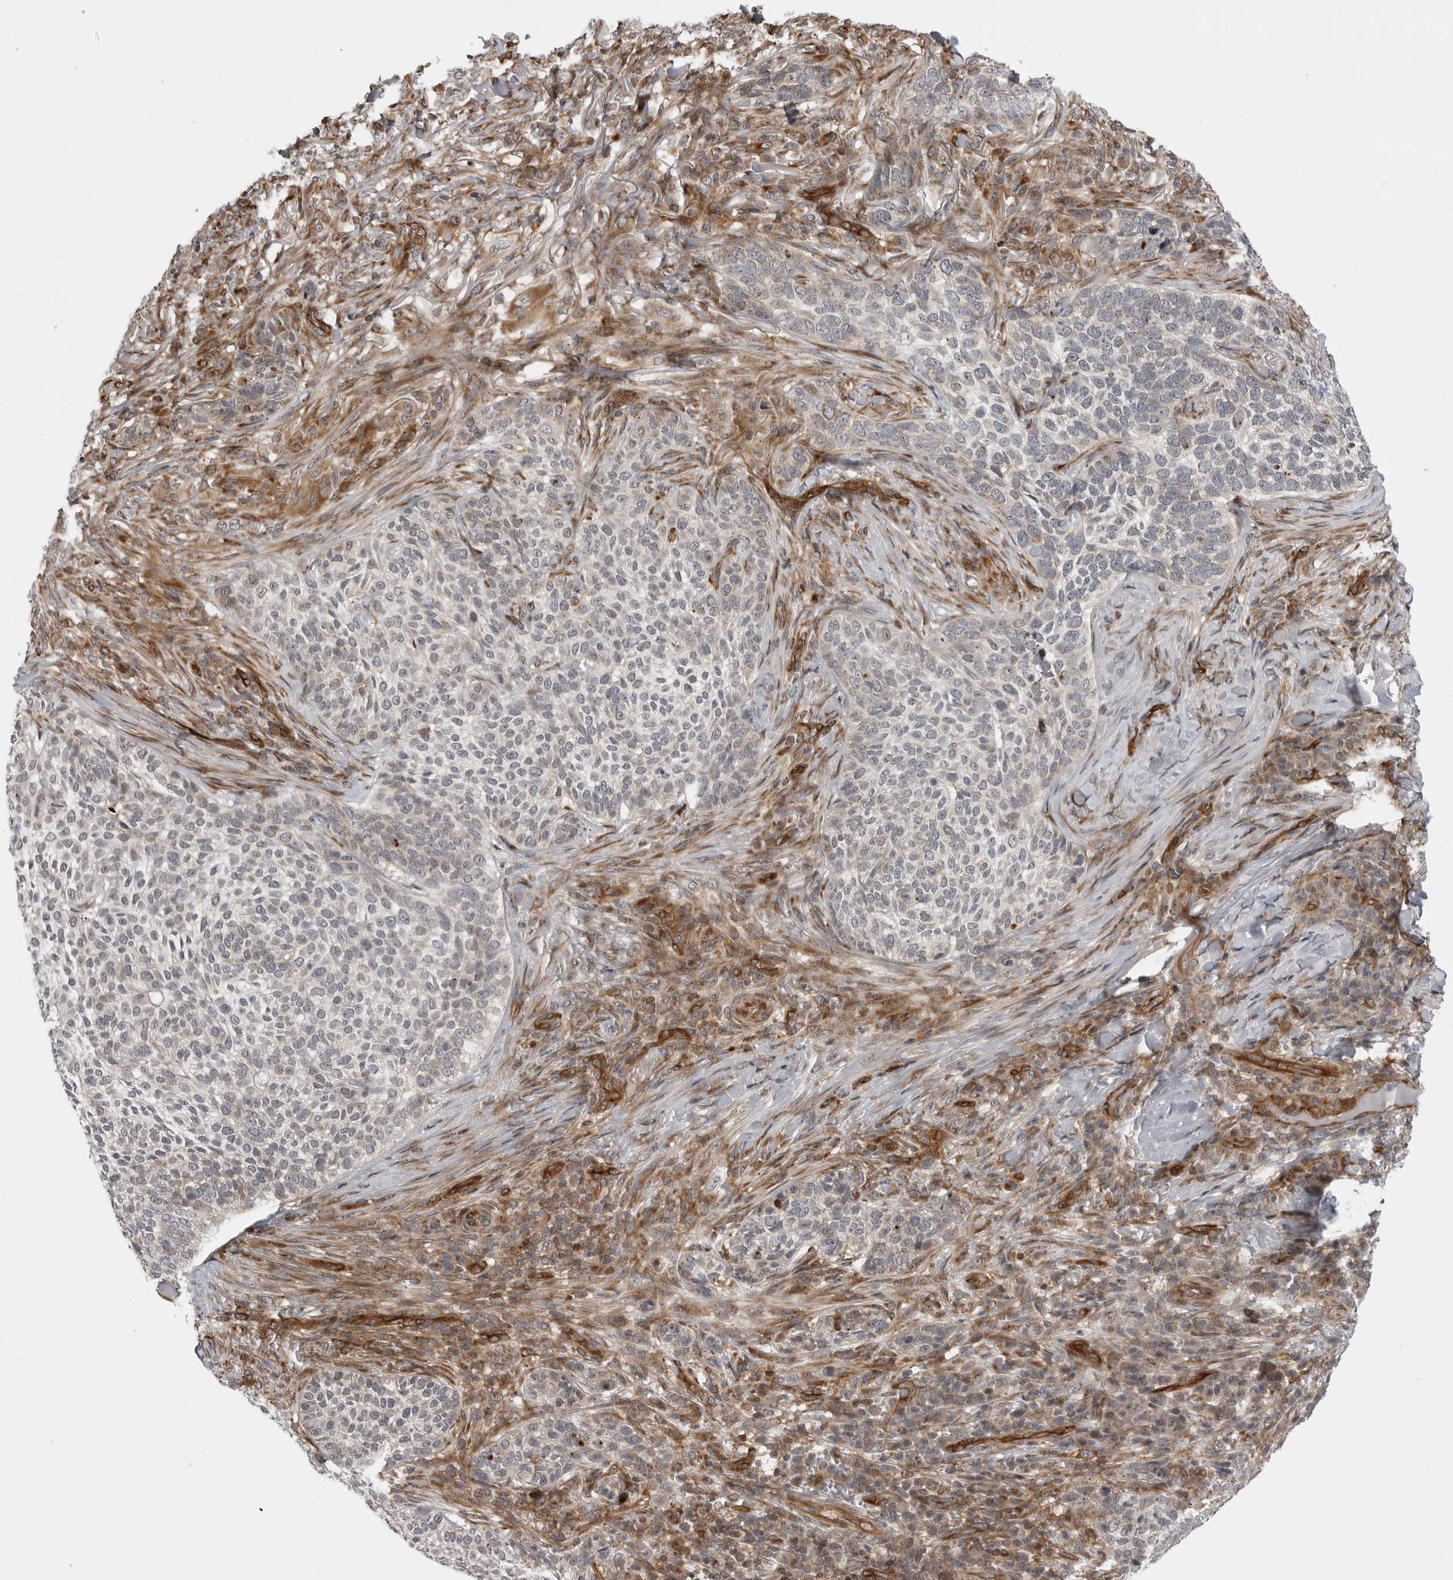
{"staining": {"intensity": "negative", "quantity": "none", "location": "none"}, "tissue": "skin cancer", "cell_type": "Tumor cells", "image_type": "cancer", "snomed": [{"axis": "morphology", "description": "Basal cell carcinoma"}, {"axis": "topography", "description": "Skin"}], "caption": "Immunohistochemical staining of human skin cancer (basal cell carcinoma) reveals no significant staining in tumor cells.", "gene": "ABL1", "patient": {"sex": "female", "age": 64}}